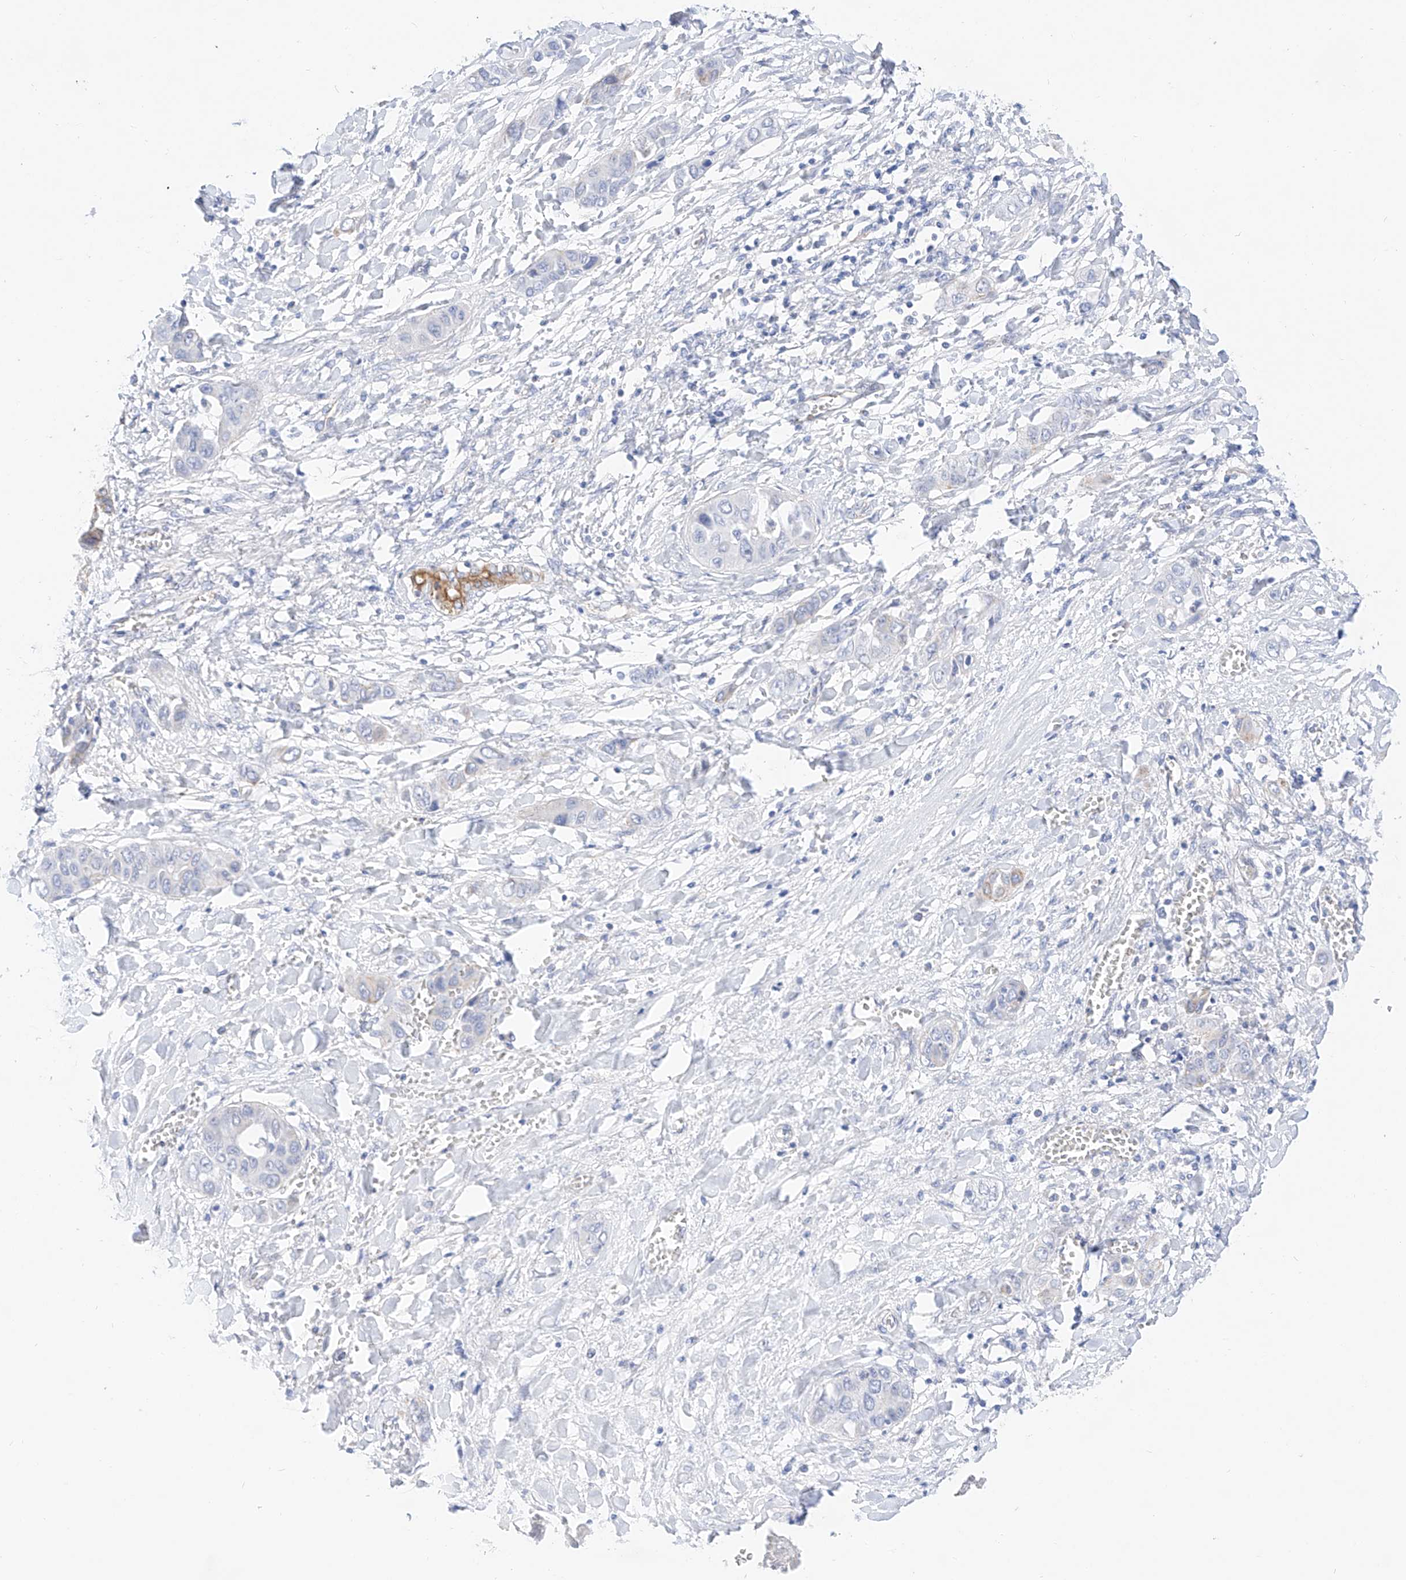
{"staining": {"intensity": "negative", "quantity": "none", "location": "none"}, "tissue": "liver cancer", "cell_type": "Tumor cells", "image_type": "cancer", "snomed": [{"axis": "morphology", "description": "Cholangiocarcinoma"}, {"axis": "topography", "description": "Liver"}], "caption": "This image is of liver cancer (cholangiocarcinoma) stained with immunohistochemistry (IHC) to label a protein in brown with the nuclei are counter-stained blue. There is no staining in tumor cells.", "gene": "SBSPON", "patient": {"sex": "female", "age": 52}}